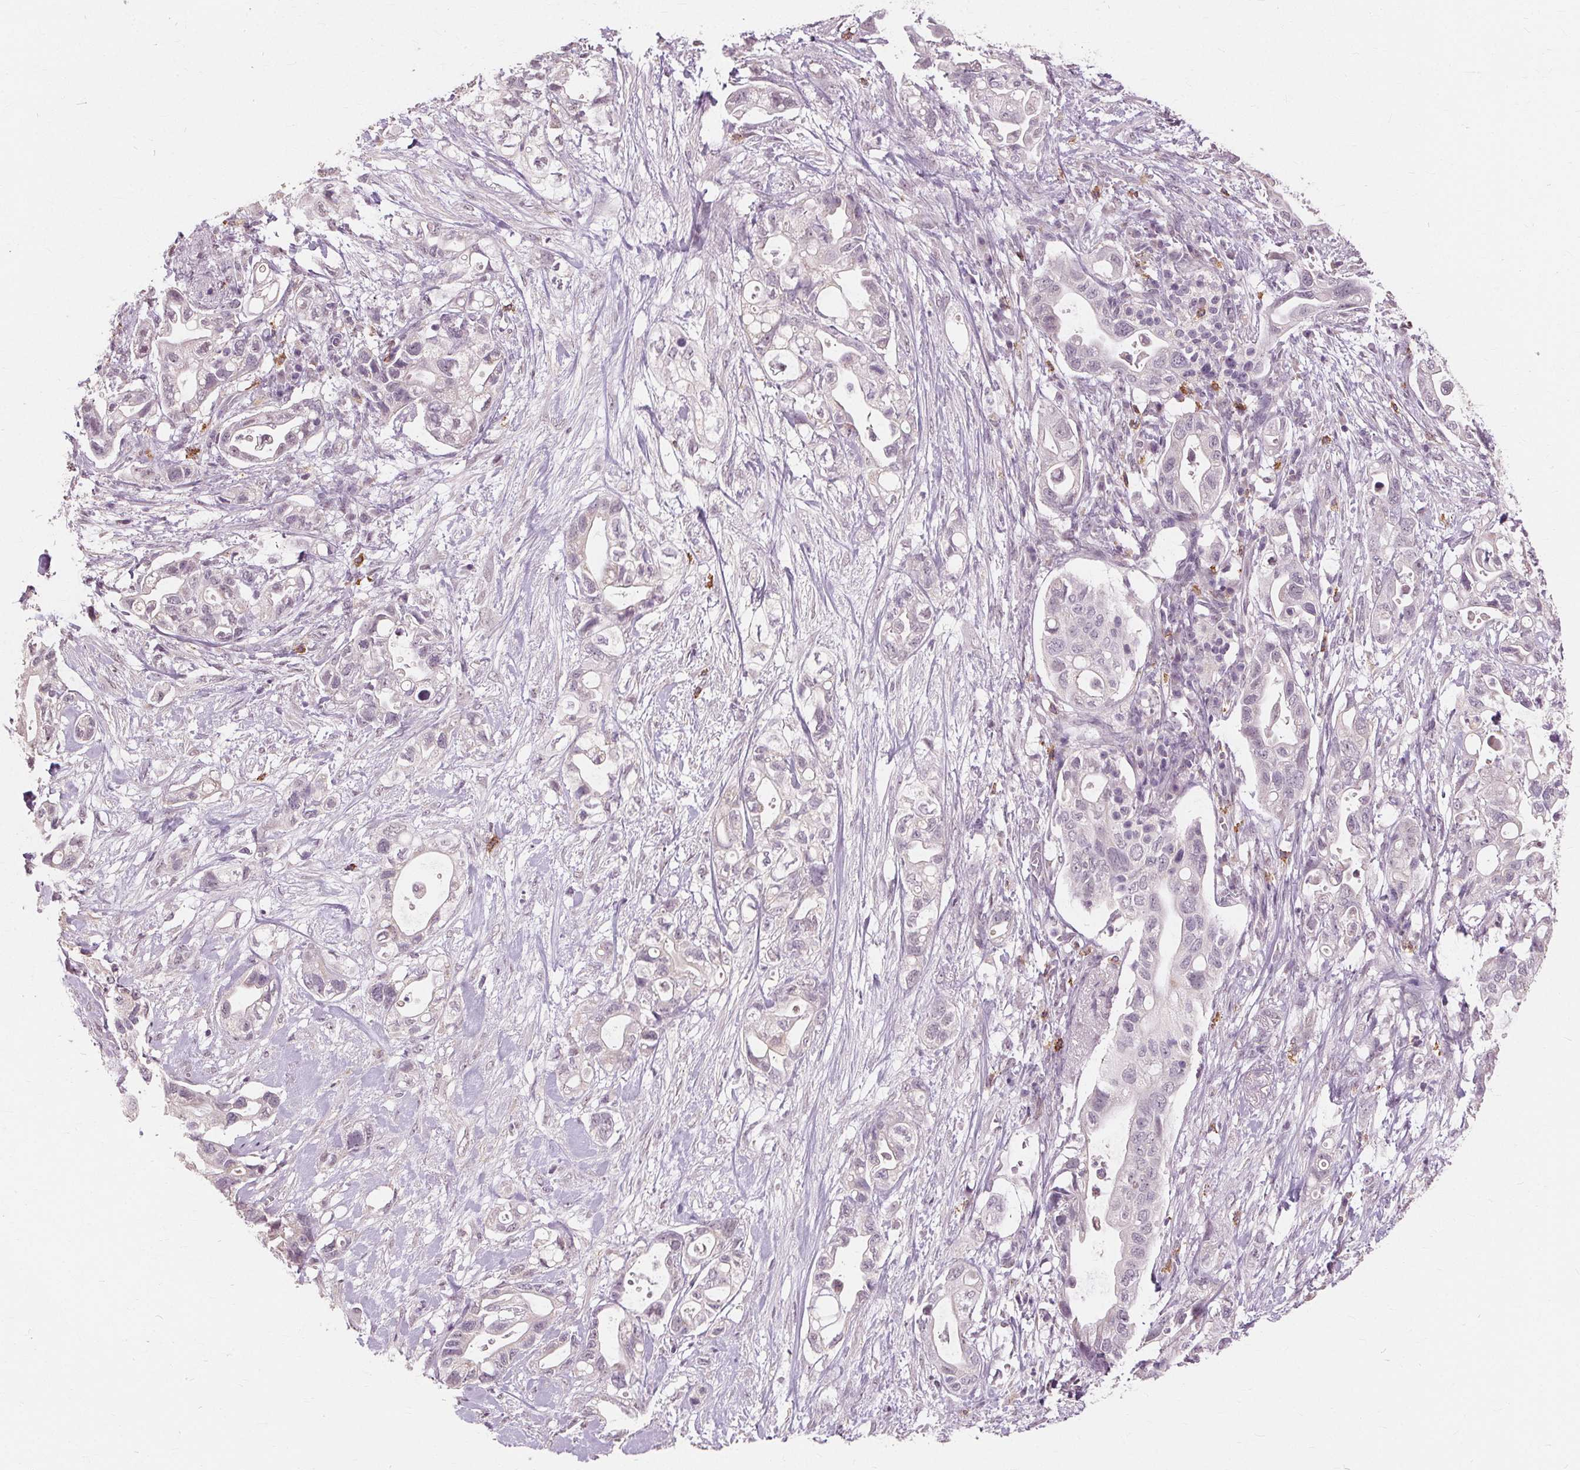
{"staining": {"intensity": "negative", "quantity": "none", "location": "none"}, "tissue": "pancreatic cancer", "cell_type": "Tumor cells", "image_type": "cancer", "snomed": [{"axis": "morphology", "description": "Adenocarcinoma, NOS"}, {"axis": "topography", "description": "Pancreas"}], "caption": "This is an immunohistochemistry (IHC) histopathology image of pancreatic adenocarcinoma. There is no expression in tumor cells.", "gene": "SIGLEC6", "patient": {"sex": "female", "age": 72}}